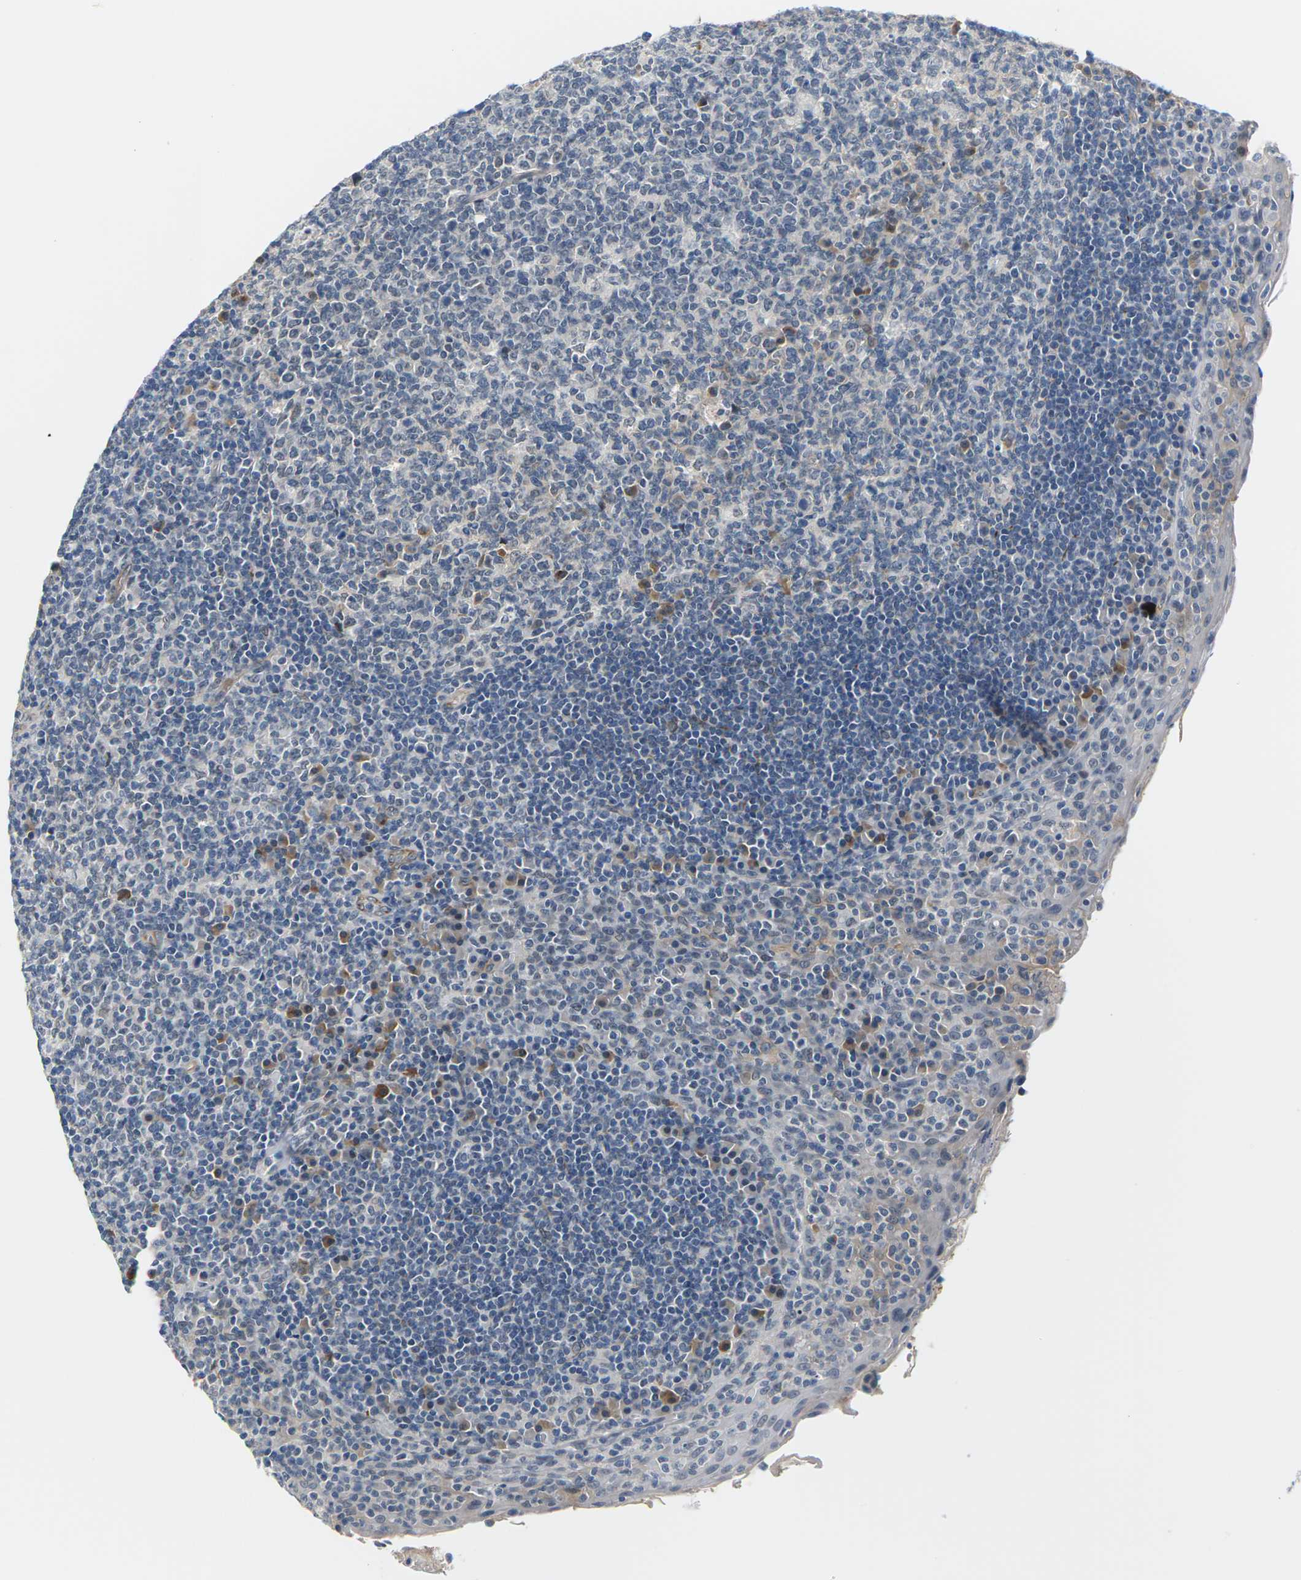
{"staining": {"intensity": "moderate", "quantity": "<25%", "location": "cytoplasmic/membranous"}, "tissue": "tonsil", "cell_type": "Germinal center cells", "image_type": "normal", "snomed": [{"axis": "morphology", "description": "Normal tissue, NOS"}, {"axis": "topography", "description": "Tonsil"}], "caption": "A low amount of moderate cytoplasmic/membranous staining is present in approximately <25% of germinal center cells in normal tonsil. Nuclei are stained in blue.", "gene": "PKP2", "patient": {"sex": "male", "age": 17}}